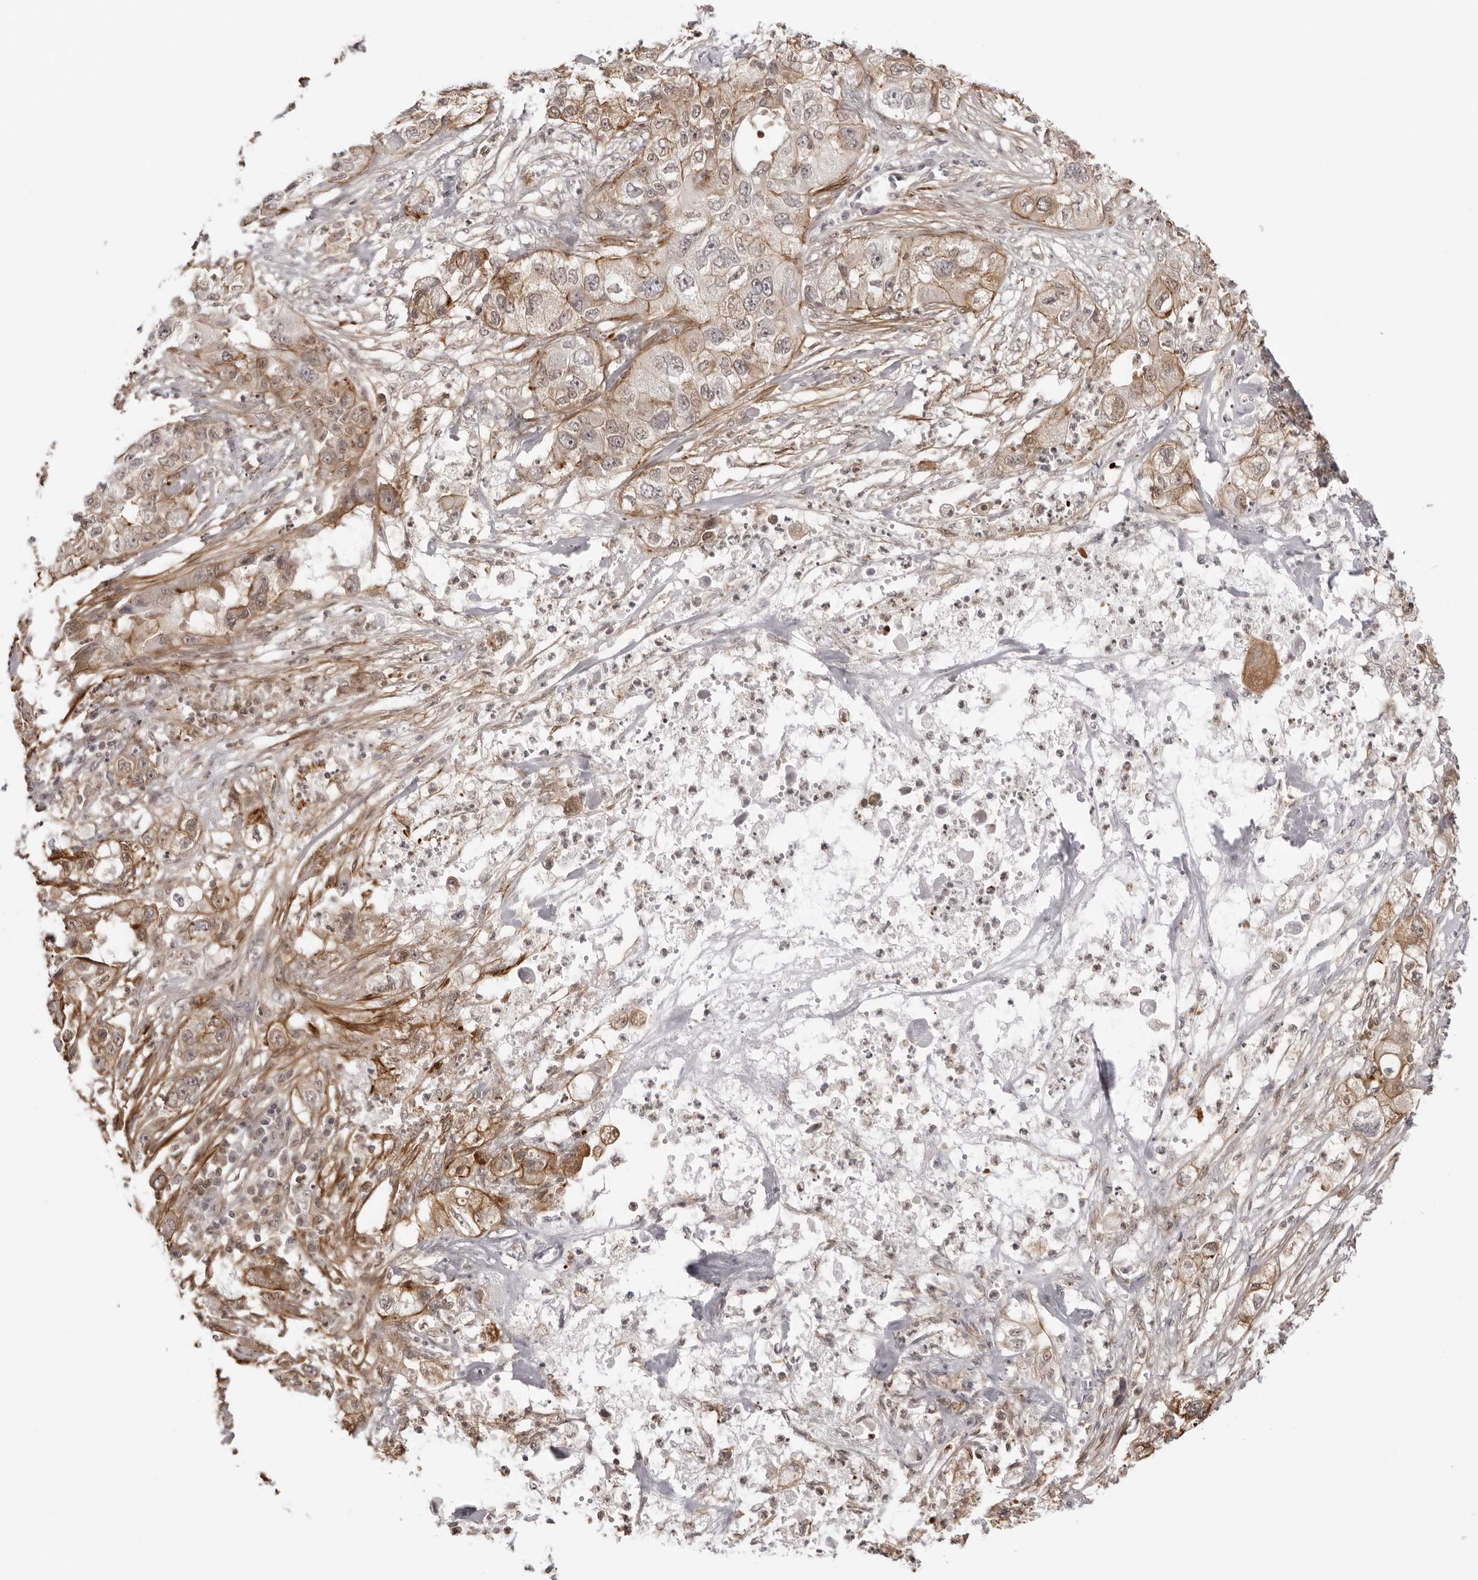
{"staining": {"intensity": "weak", "quantity": ">75%", "location": "cytoplasmic/membranous"}, "tissue": "pancreatic cancer", "cell_type": "Tumor cells", "image_type": "cancer", "snomed": [{"axis": "morphology", "description": "Adenocarcinoma, NOS"}, {"axis": "topography", "description": "Pancreas"}], "caption": "Tumor cells display weak cytoplasmic/membranous expression in approximately >75% of cells in pancreatic adenocarcinoma. (DAB = brown stain, brightfield microscopy at high magnification).", "gene": "UNK", "patient": {"sex": "female", "age": 78}}